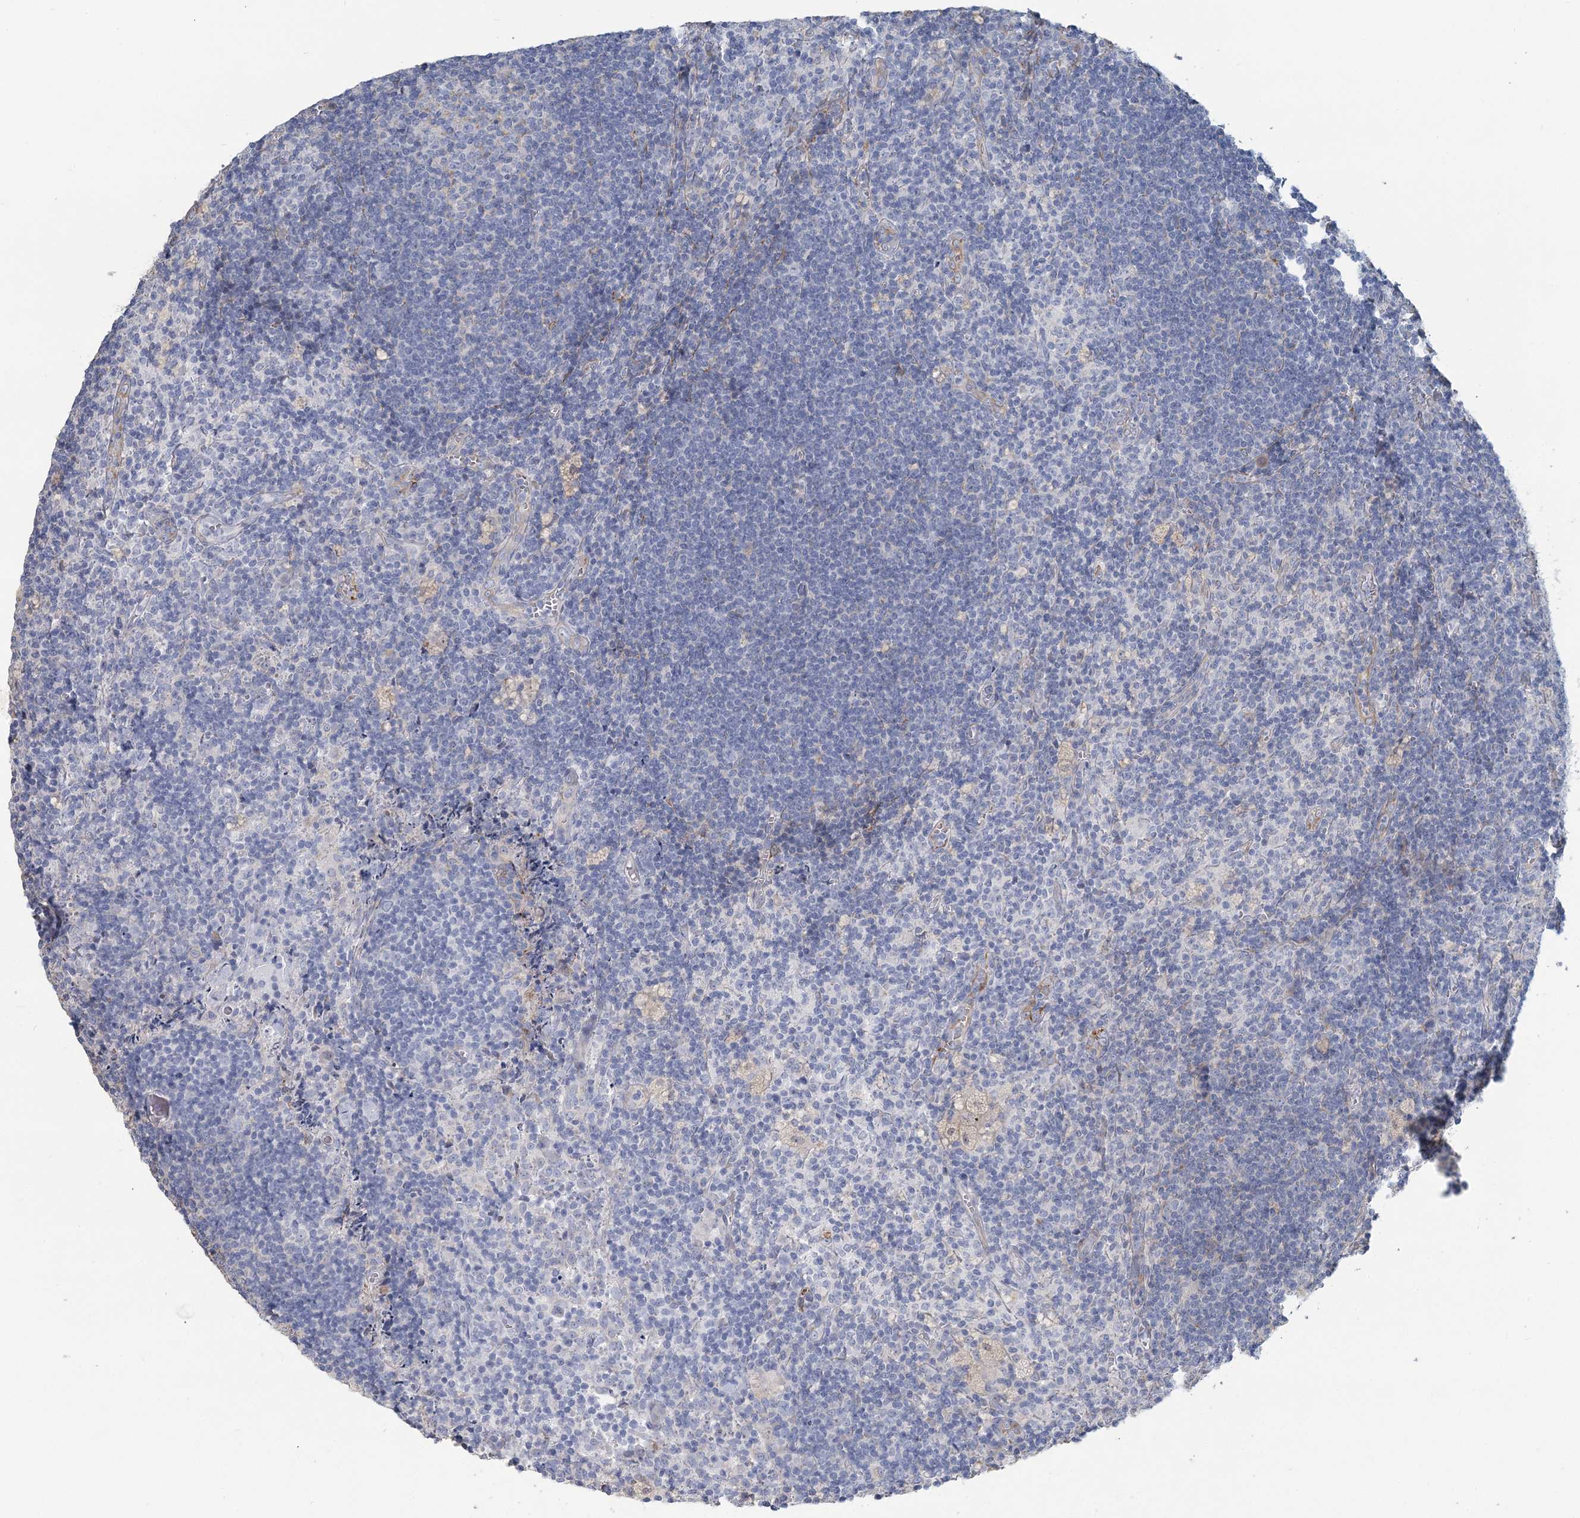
{"staining": {"intensity": "weak", "quantity": "<25%", "location": "cytoplasmic/membranous"}, "tissue": "lymph node", "cell_type": "Germinal center cells", "image_type": "normal", "snomed": [{"axis": "morphology", "description": "Normal tissue, NOS"}, {"axis": "topography", "description": "Lymph node"}], "caption": "Immunohistochemistry photomicrograph of normal lymph node: human lymph node stained with DAB (3,3'-diaminobenzidine) displays no significant protein expression in germinal center cells. (DAB (3,3'-diaminobenzidine) IHC visualized using brightfield microscopy, high magnification).", "gene": "CMBL", "patient": {"sex": "male", "age": 69}}